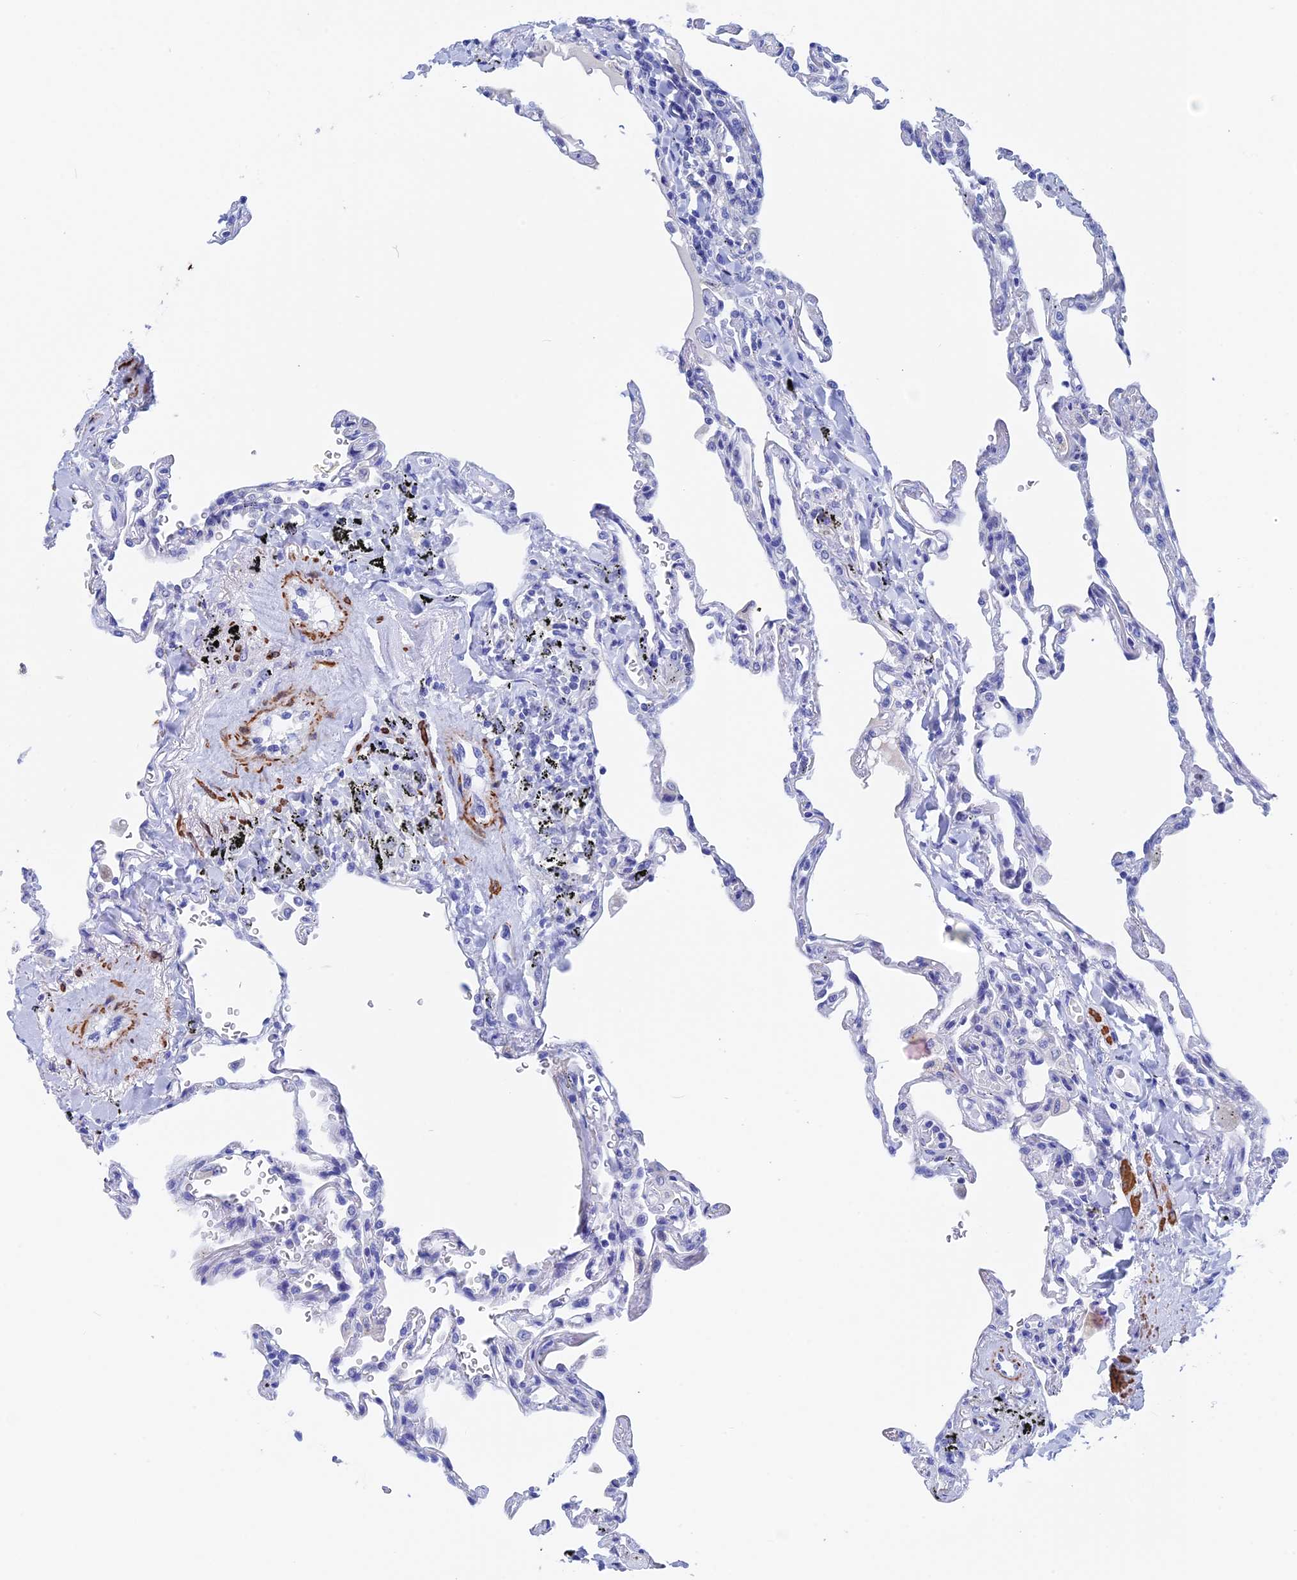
{"staining": {"intensity": "negative", "quantity": "none", "location": "none"}, "tissue": "lung", "cell_type": "Alveolar cells", "image_type": "normal", "snomed": [{"axis": "morphology", "description": "Normal tissue, NOS"}, {"axis": "topography", "description": "Lung"}], "caption": "Normal lung was stained to show a protein in brown. There is no significant positivity in alveolar cells.", "gene": "WDR83", "patient": {"sex": "male", "age": 59}}